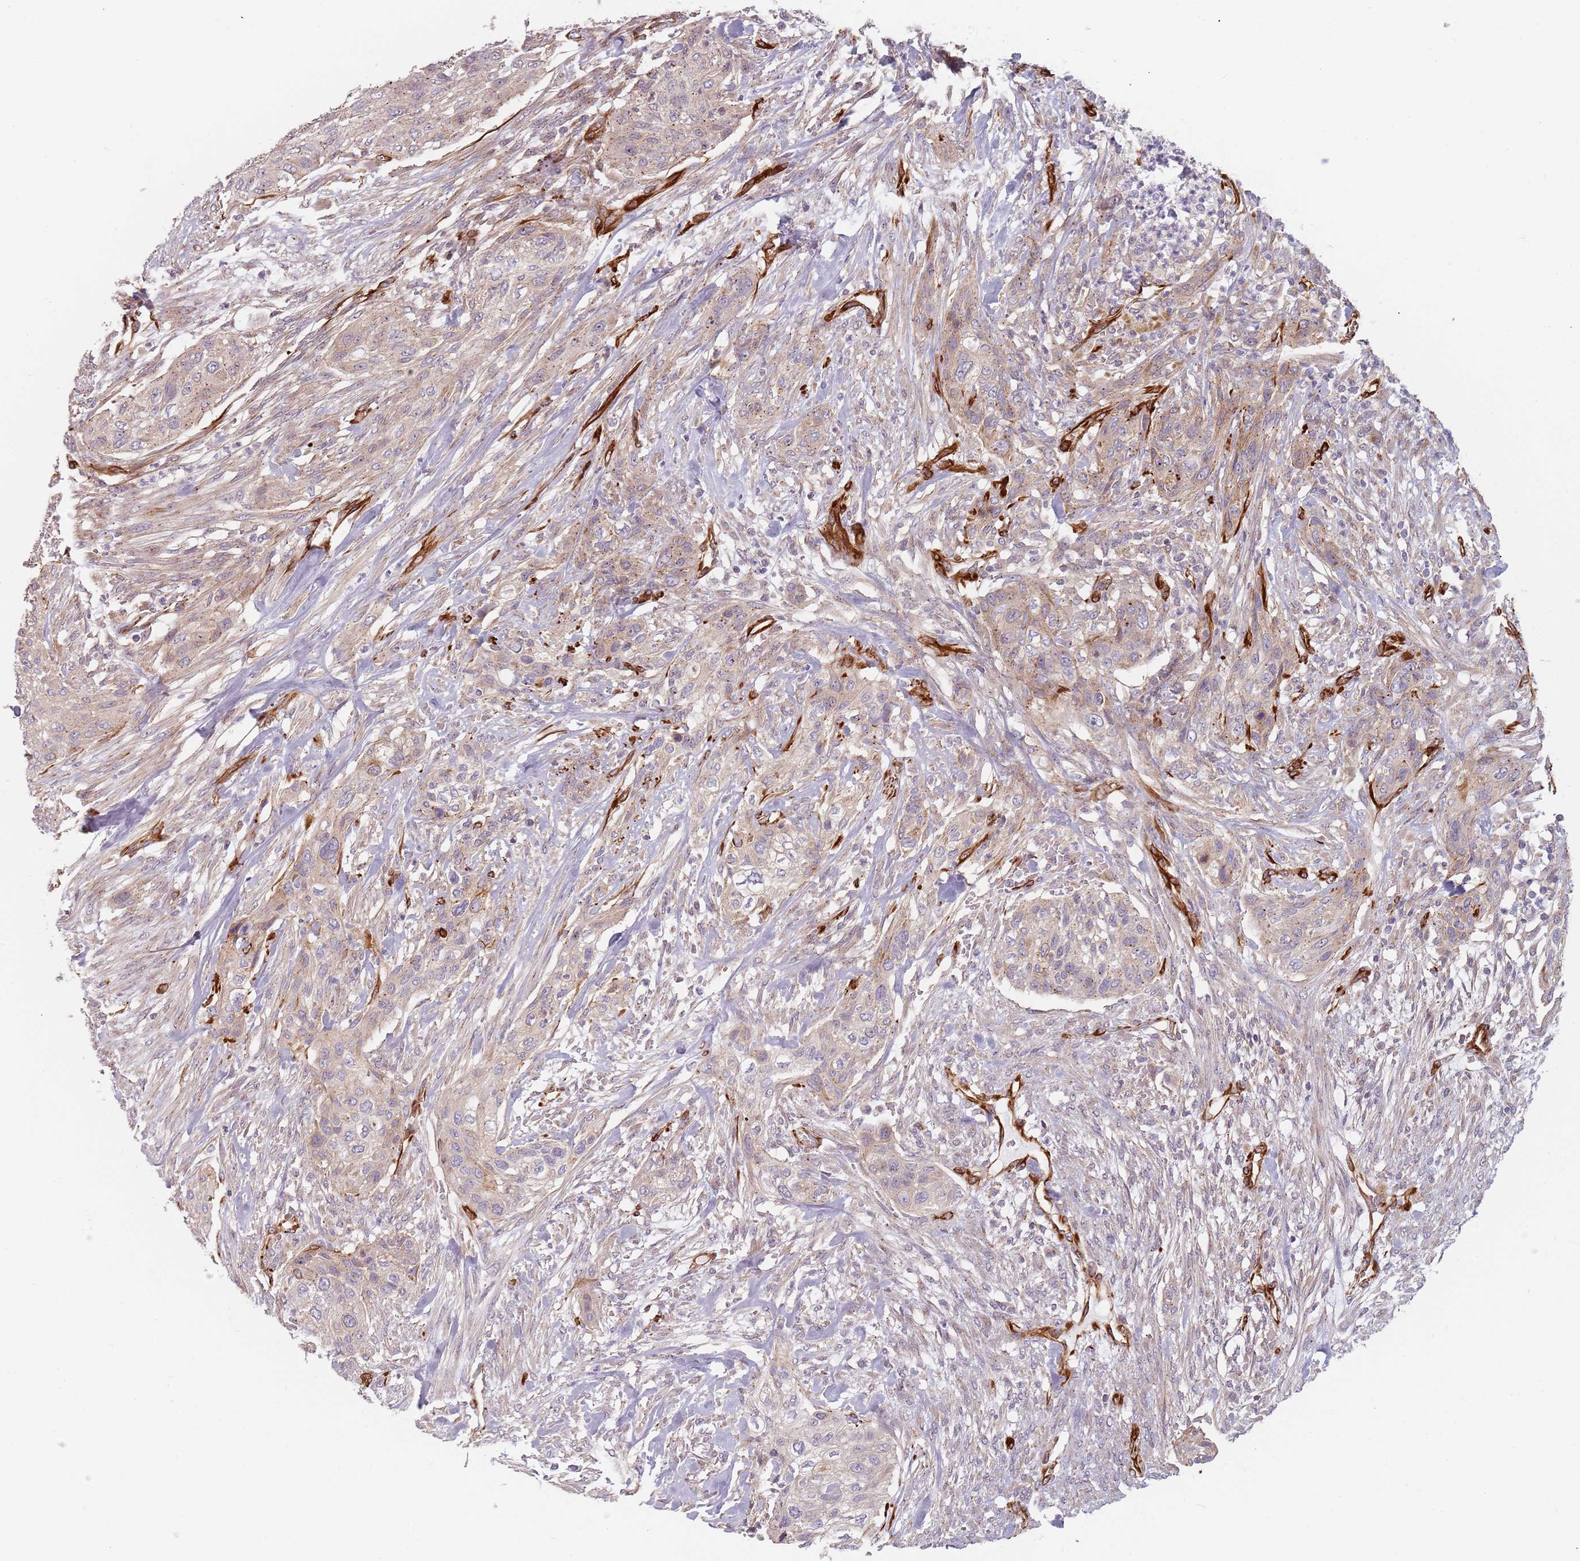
{"staining": {"intensity": "weak", "quantity": ">75%", "location": "cytoplasmic/membranous"}, "tissue": "urothelial cancer", "cell_type": "Tumor cells", "image_type": "cancer", "snomed": [{"axis": "morphology", "description": "Urothelial carcinoma, High grade"}, {"axis": "topography", "description": "Urinary bladder"}], "caption": "High-grade urothelial carcinoma stained with DAB (3,3'-diaminobenzidine) immunohistochemistry (IHC) demonstrates low levels of weak cytoplasmic/membranous expression in approximately >75% of tumor cells.", "gene": "GAS2L3", "patient": {"sex": "male", "age": 35}}